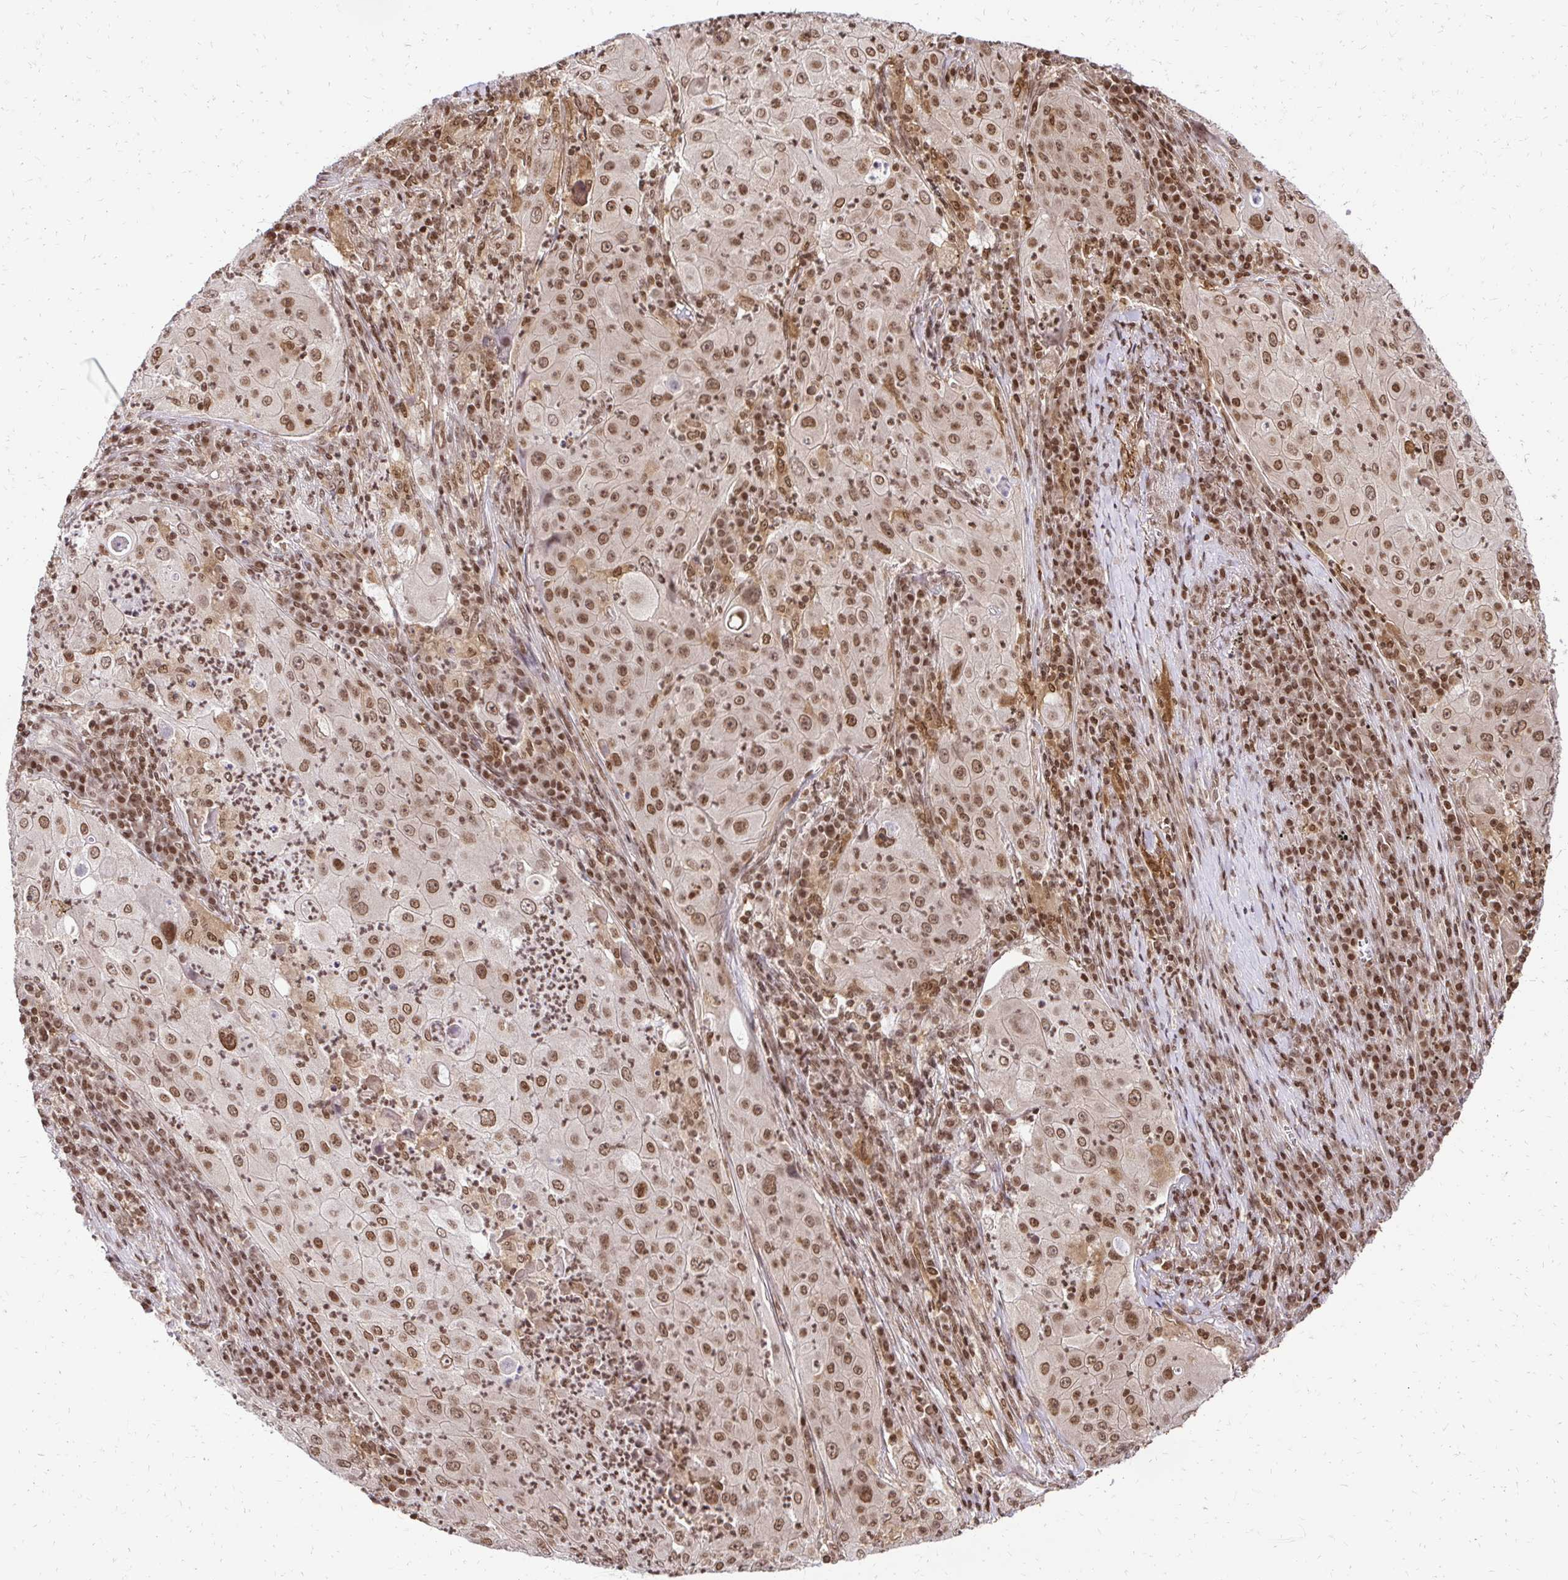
{"staining": {"intensity": "moderate", "quantity": ">75%", "location": "nuclear"}, "tissue": "lung cancer", "cell_type": "Tumor cells", "image_type": "cancer", "snomed": [{"axis": "morphology", "description": "Squamous cell carcinoma, NOS"}, {"axis": "topography", "description": "Lung"}], "caption": "The micrograph exhibits immunohistochemical staining of squamous cell carcinoma (lung). There is moderate nuclear staining is present in approximately >75% of tumor cells.", "gene": "GLYR1", "patient": {"sex": "female", "age": 59}}